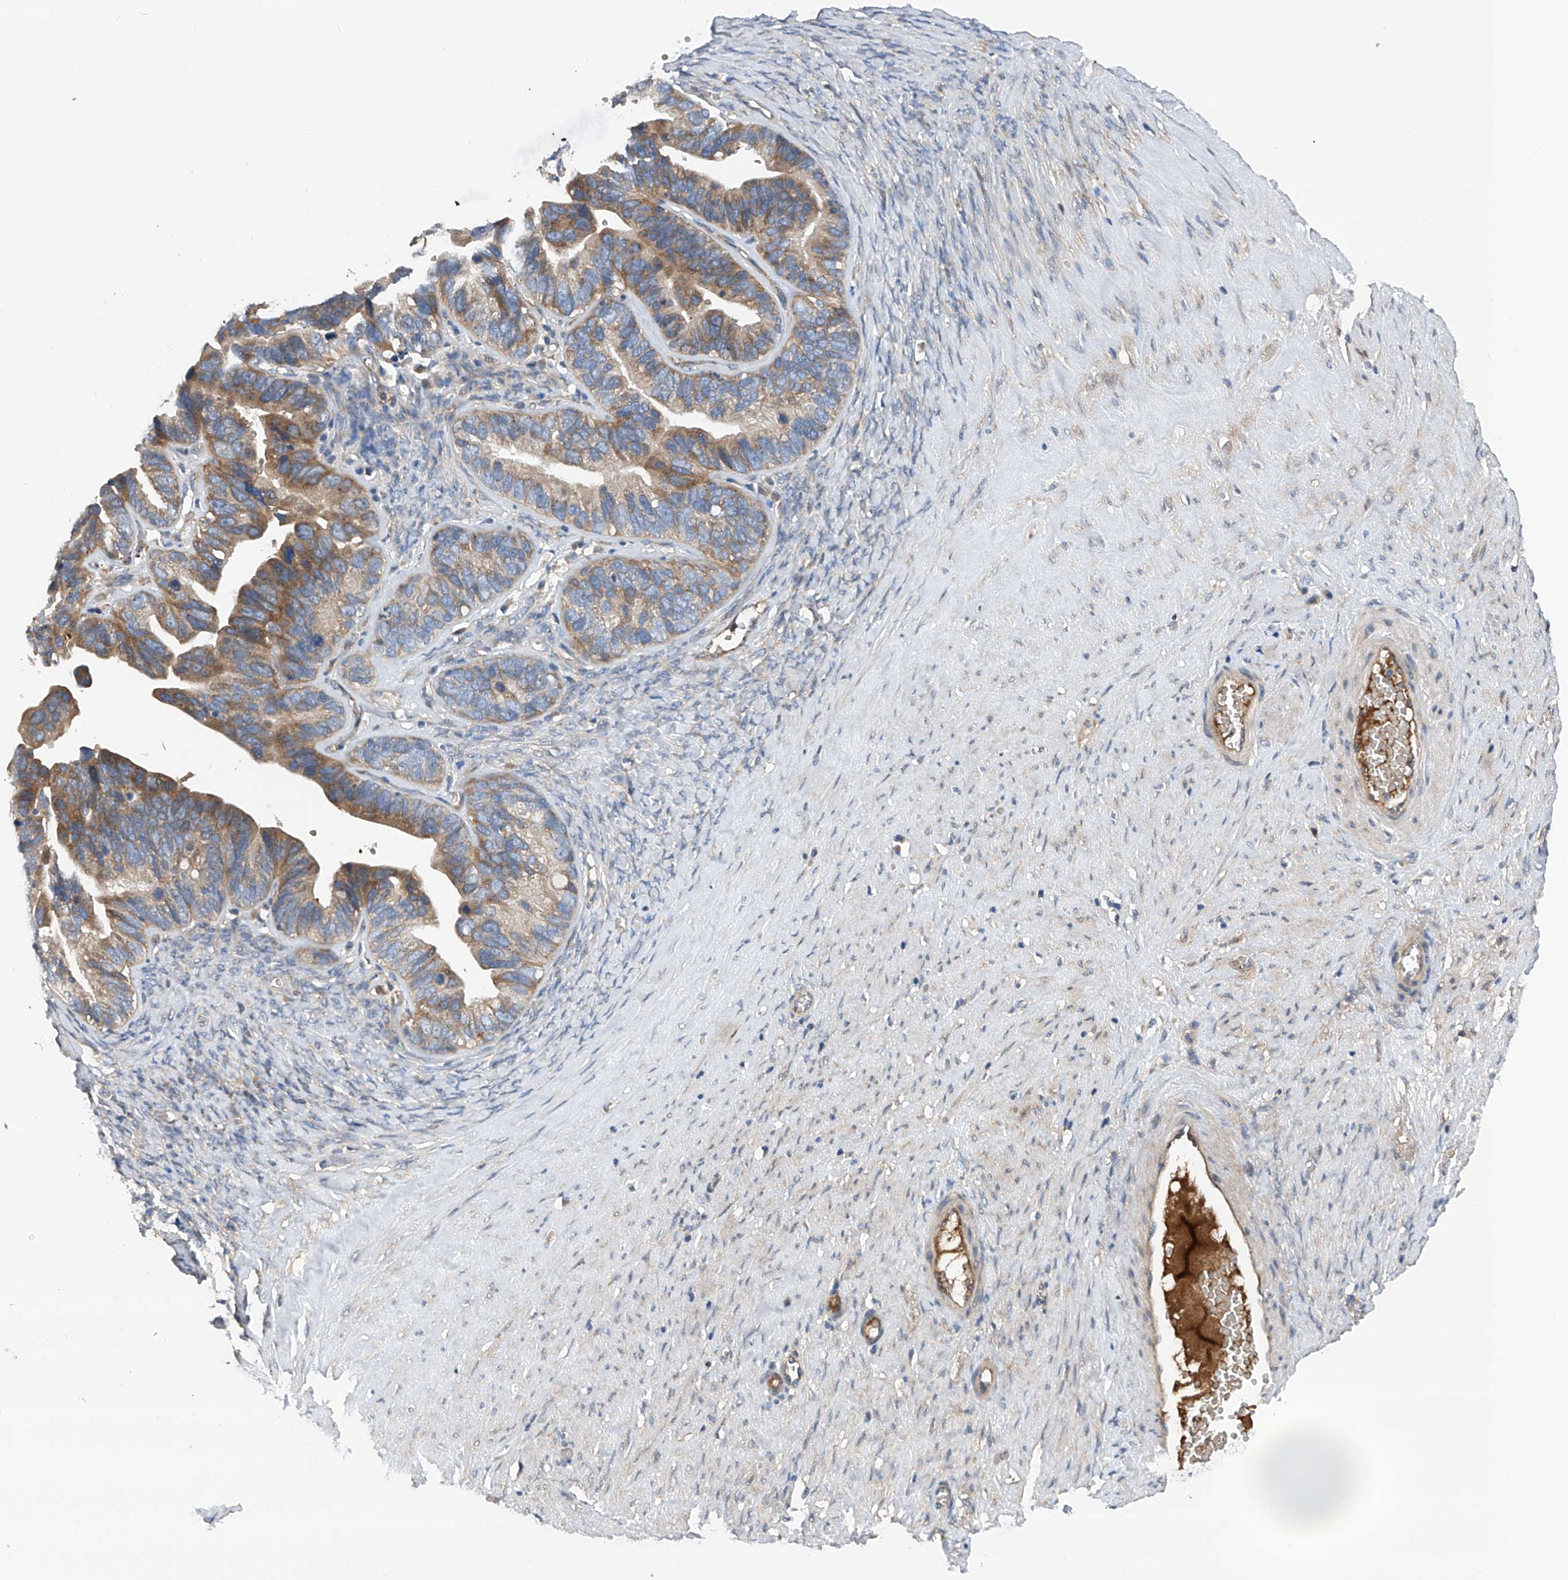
{"staining": {"intensity": "moderate", "quantity": ">75%", "location": "cytoplasmic/membranous"}, "tissue": "ovarian cancer", "cell_type": "Tumor cells", "image_type": "cancer", "snomed": [{"axis": "morphology", "description": "Cystadenocarcinoma, serous, NOS"}, {"axis": "topography", "description": "Ovary"}], "caption": "DAB (3,3'-diaminobenzidine) immunohistochemical staining of ovarian cancer (serous cystadenocarcinoma) demonstrates moderate cytoplasmic/membranous protein positivity in approximately >75% of tumor cells. The staining is performed using DAB brown chromogen to label protein expression. The nuclei are counter-stained blue using hematoxylin.", "gene": "PTK2", "patient": {"sex": "female", "age": 56}}